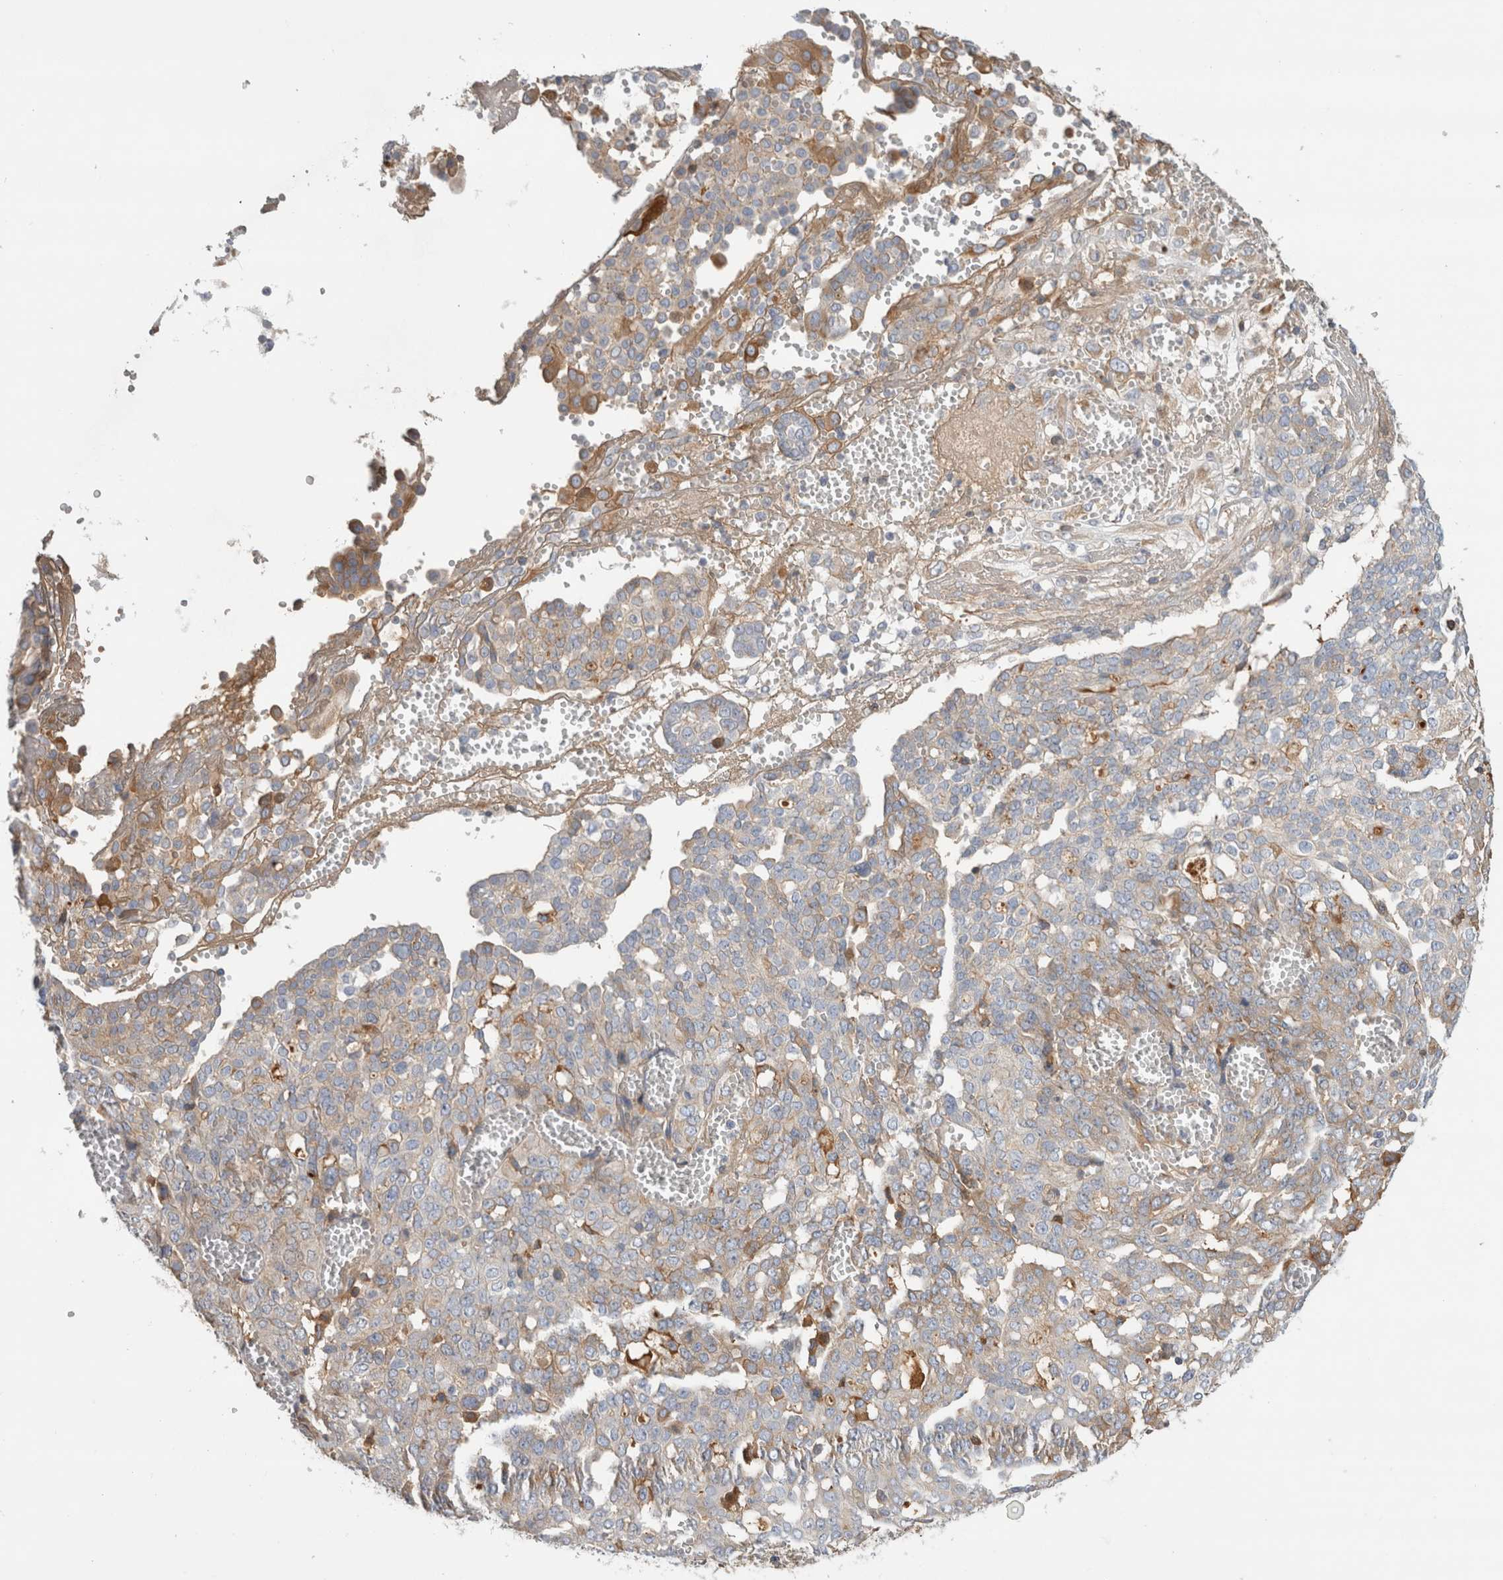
{"staining": {"intensity": "moderate", "quantity": "<25%", "location": "cytoplasmic/membranous"}, "tissue": "ovarian cancer", "cell_type": "Tumor cells", "image_type": "cancer", "snomed": [{"axis": "morphology", "description": "Cystadenocarcinoma, serous, NOS"}, {"axis": "topography", "description": "Soft tissue"}, {"axis": "topography", "description": "Ovary"}], "caption": "Immunohistochemistry (IHC) staining of ovarian serous cystadenocarcinoma, which reveals low levels of moderate cytoplasmic/membranous positivity in approximately <25% of tumor cells indicating moderate cytoplasmic/membranous protein positivity. The staining was performed using DAB (3,3'-diaminobenzidine) (brown) for protein detection and nuclei were counterstained in hematoxylin (blue).", "gene": "CFI", "patient": {"sex": "female", "age": 57}}